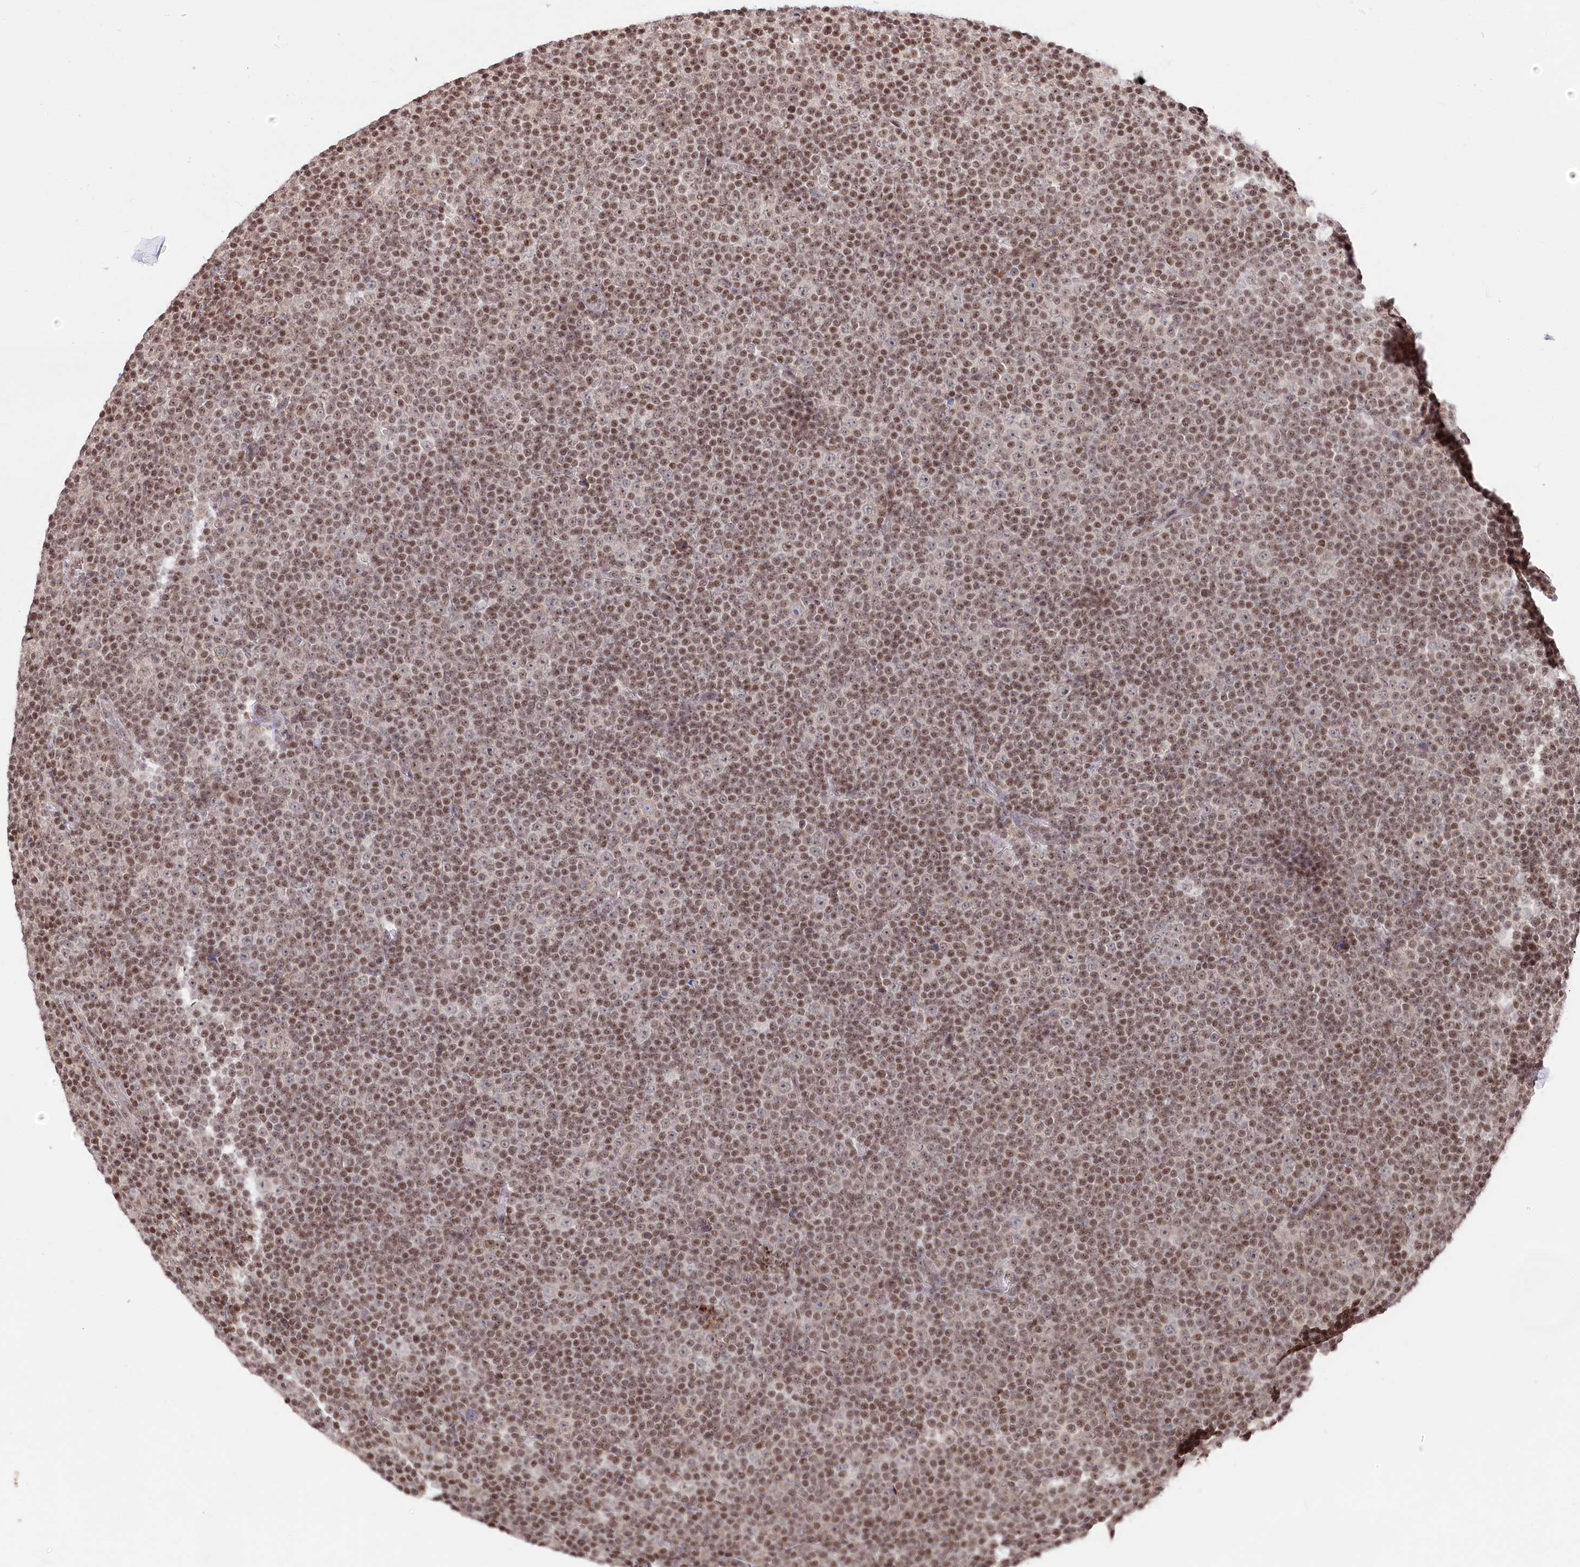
{"staining": {"intensity": "moderate", "quantity": ">75%", "location": "nuclear"}, "tissue": "lymphoma", "cell_type": "Tumor cells", "image_type": "cancer", "snomed": [{"axis": "morphology", "description": "Malignant lymphoma, non-Hodgkin's type, Low grade"}, {"axis": "topography", "description": "Lymph node"}], "caption": "Moderate nuclear protein expression is identified in approximately >75% of tumor cells in lymphoma. The protein of interest is stained brown, and the nuclei are stained in blue (DAB IHC with brightfield microscopy, high magnification).", "gene": "CGGBP1", "patient": {"sex": "female", "age": 67}}